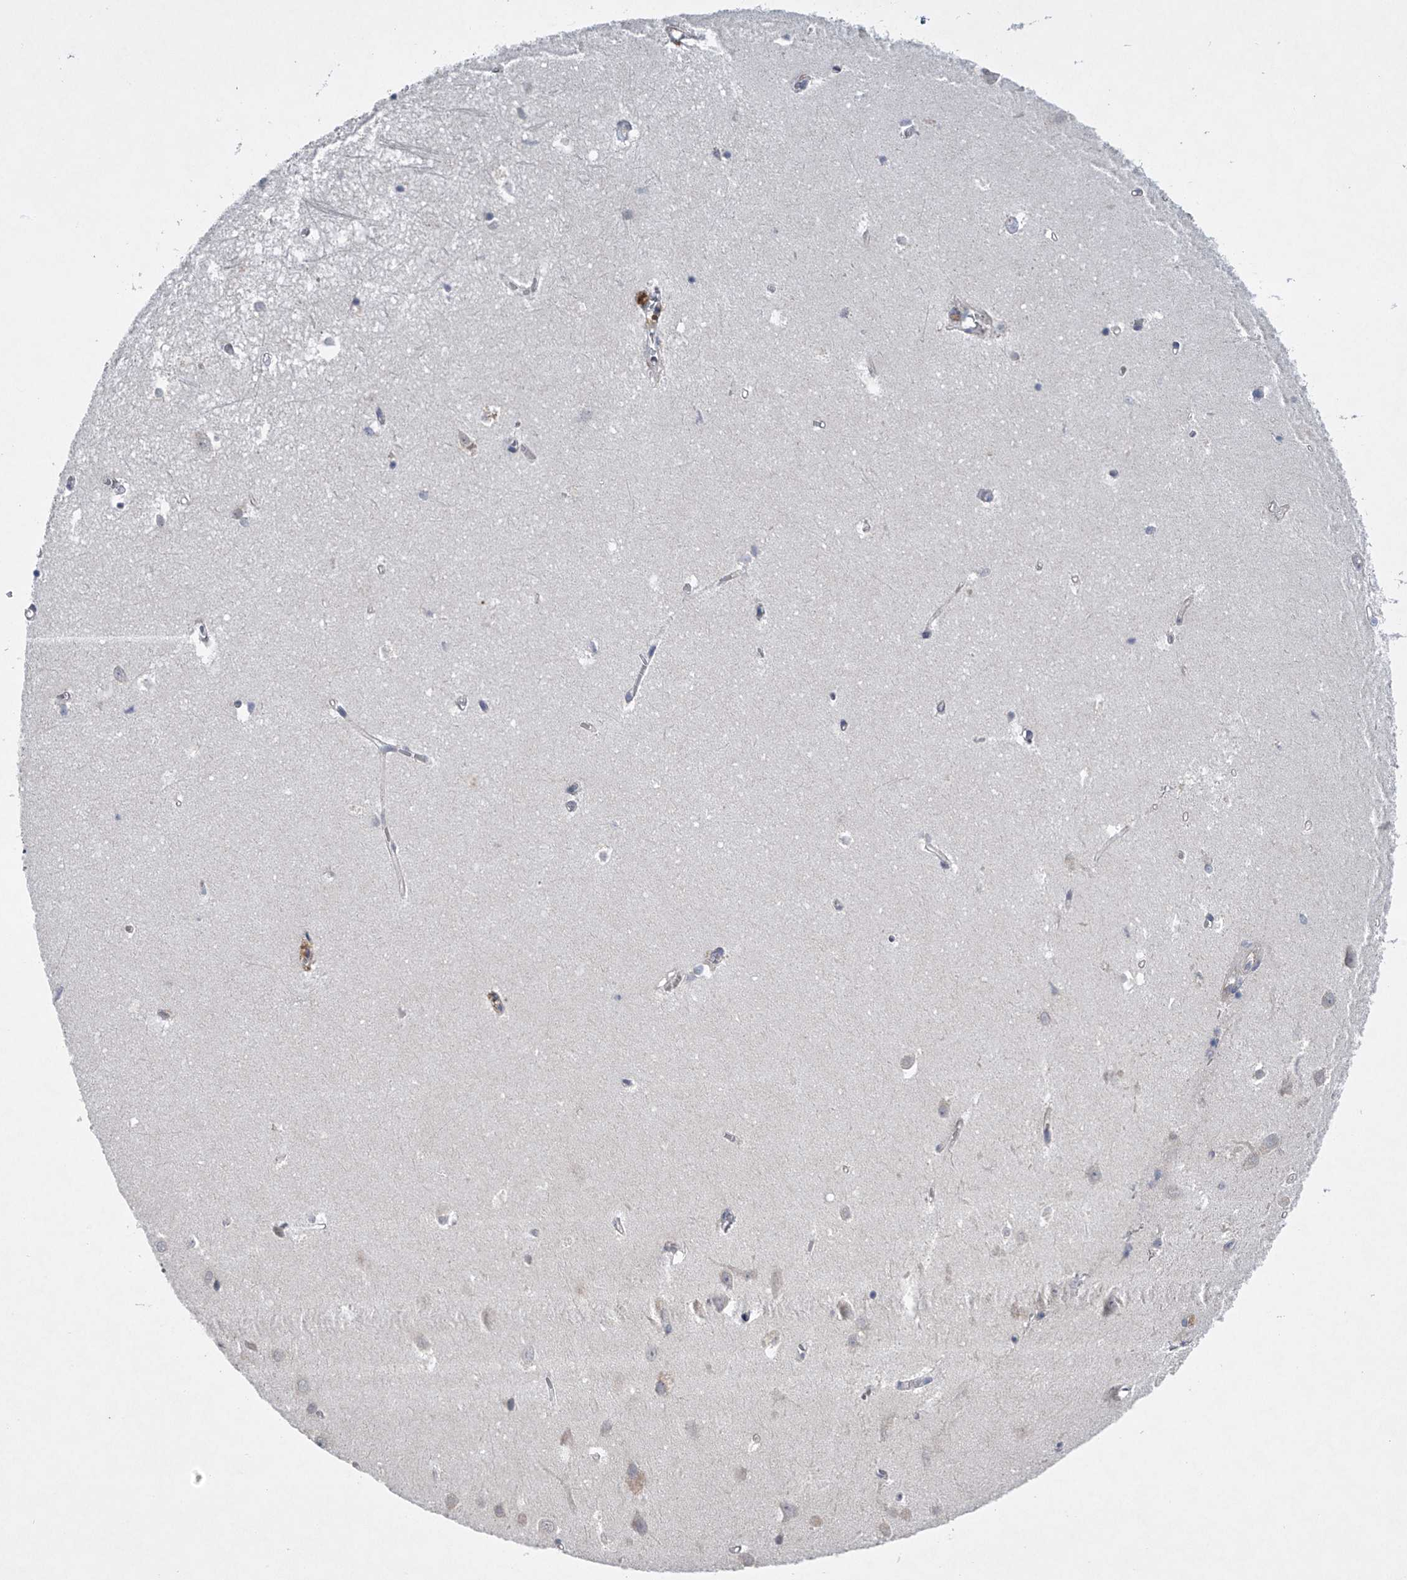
{"staining": {"intensity": "negative", "quantity": "none", "location": "none"}, "tissue": "hippocampus", "cell_type": "Glial cells", "image_type": "normal", "snomed": [{"axis": "morphology", "description": "Normal tissue, NOS"}, {"axis": "topography", "description": "Hippocampus"}], "caption": "The histopathology image exhibits no staining of glial cells in normal hippocampus. (Brightfield microscopy of DAB (3,3'-diaminobenzidine) immunohistochemistry at high magnification).", "gene": "RNF5", "patient": {"sex": "female", "age": 64}}